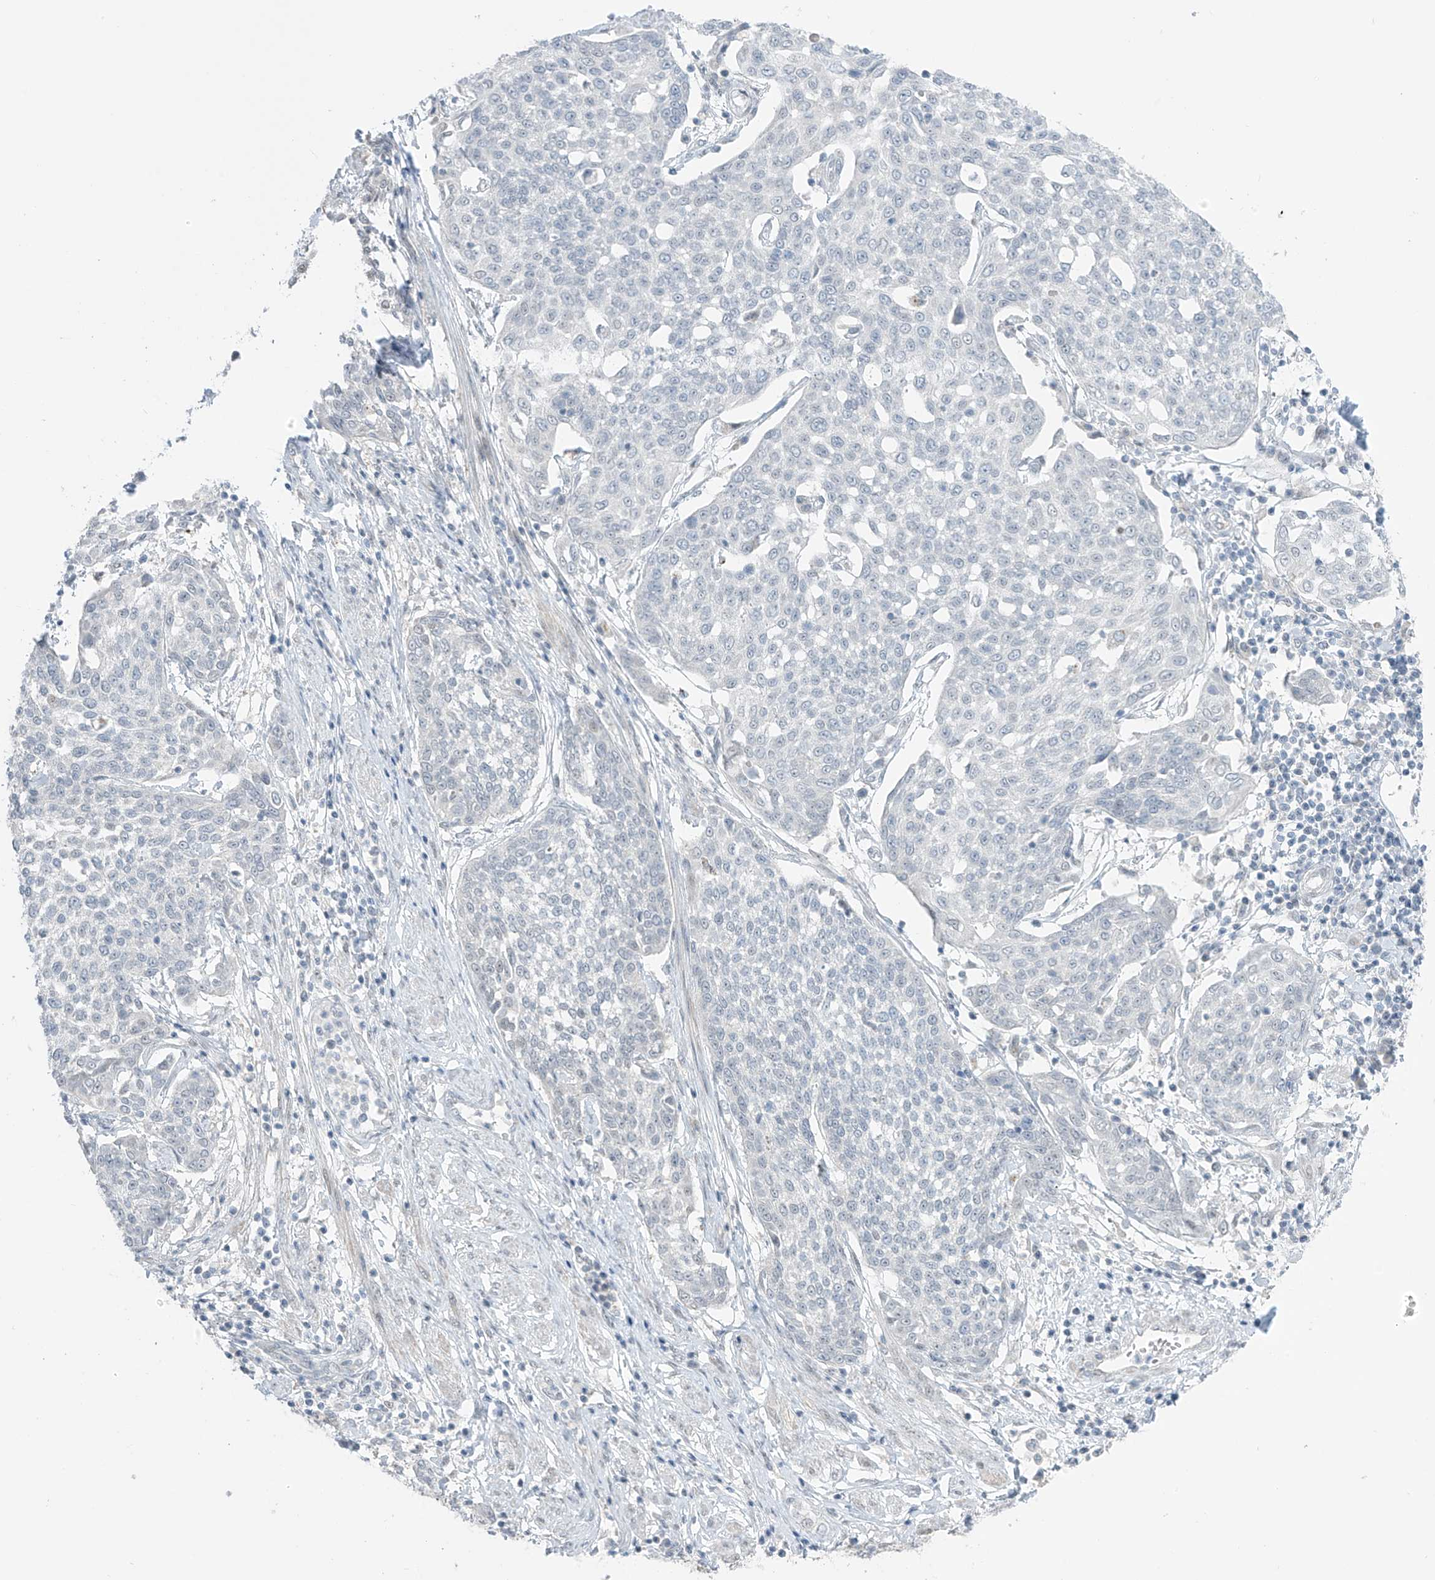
{"staining": {"intensity": "negative", "quantity": "none", "location": "none"}, "tissue": "cervical cancer", "cell_type": "Tumor cells", "image_type": "cancer", "snomed": [{"axis": "morphology", "description": "Squamous cell carcinoma, NOS"}, {"axis": "topography", "description": "Cervix"}], "caption": "Tumor cells are negative for protein expression in human cervical cancer.", "gene": "ASPRV1", "patient": {"sex": "female", "age": 34}}